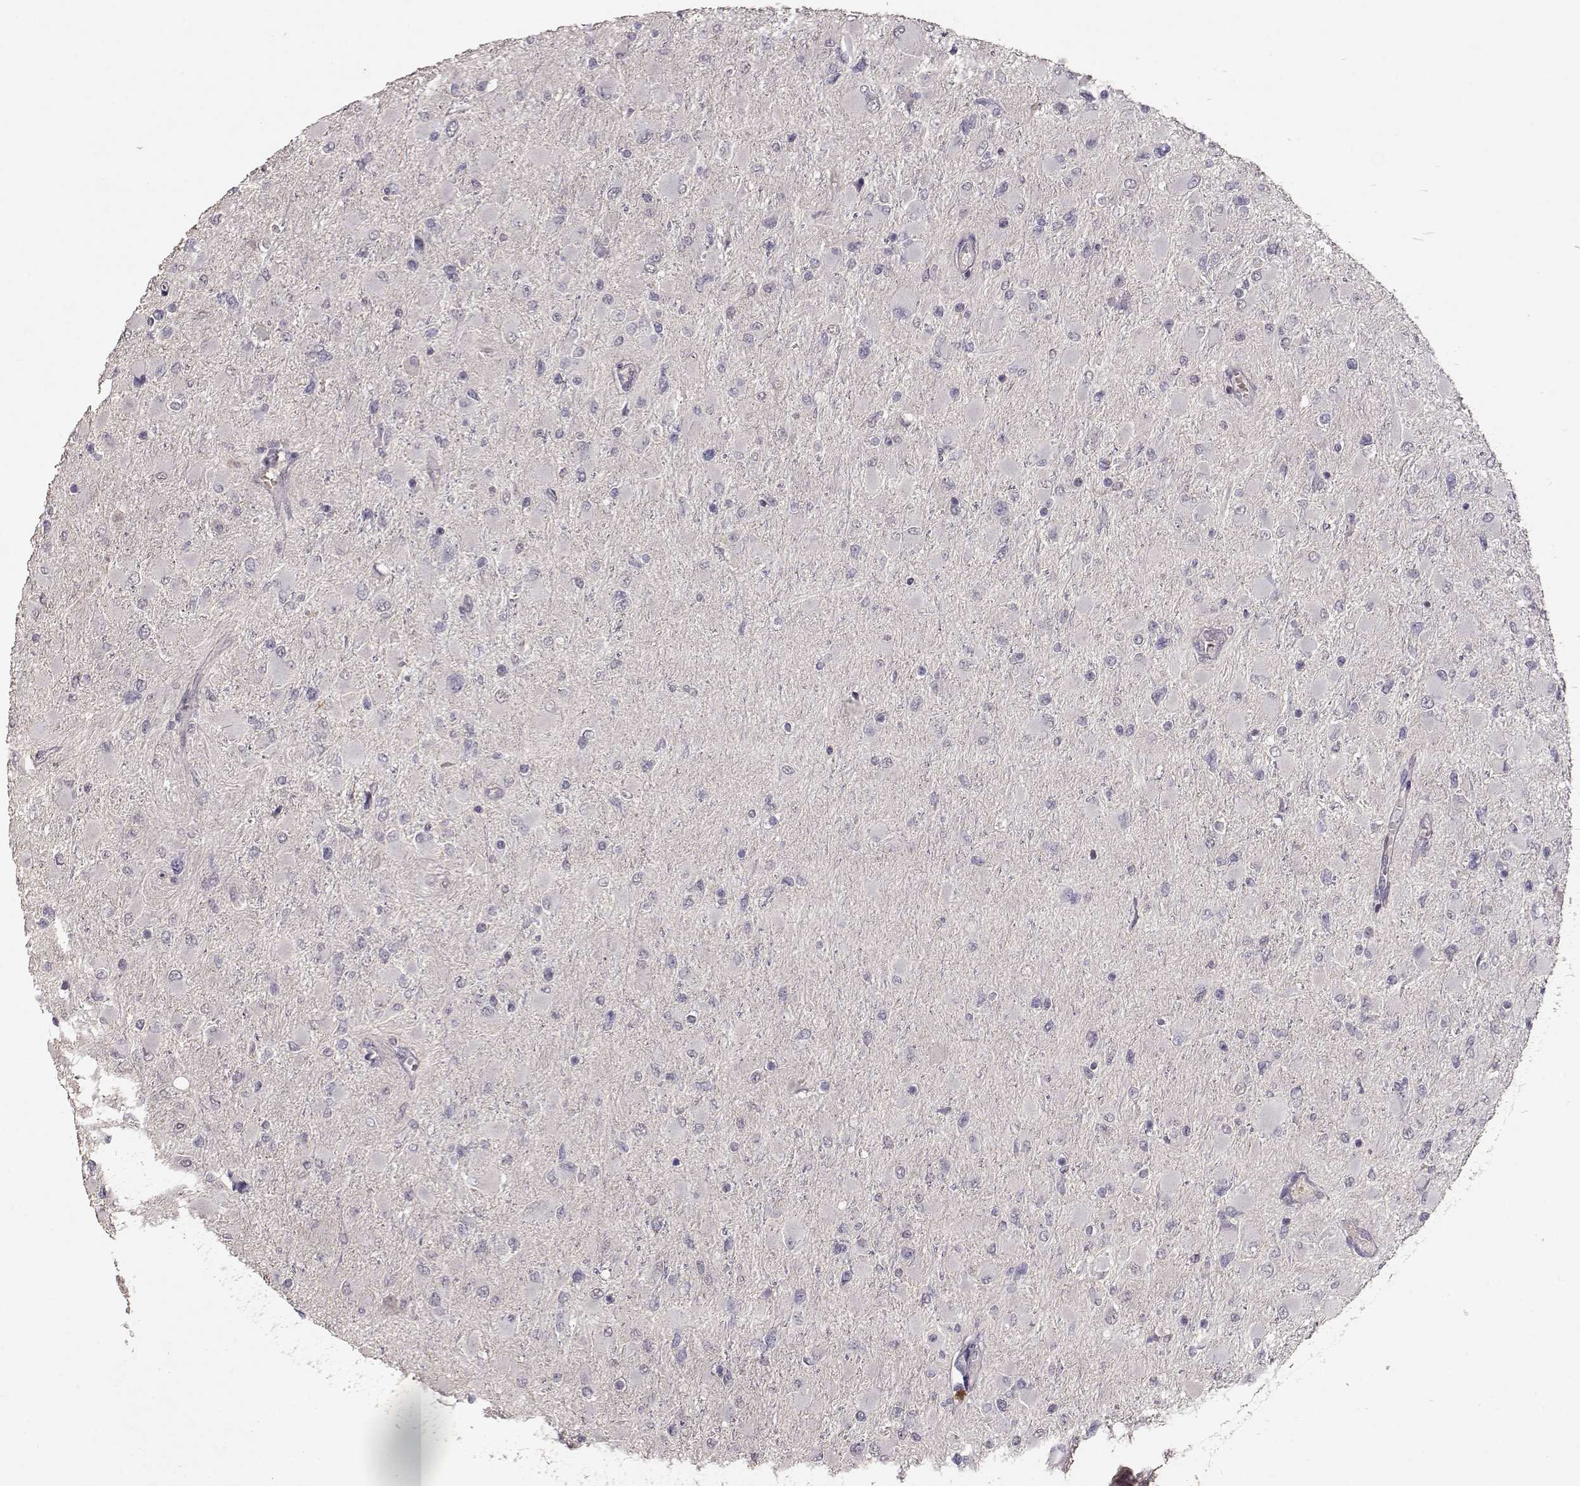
{"staining": {"intensity": "negative", "quantity": "none", "location": "none"}, "tissue": "glioma", "cell_type": "Tumor cells", "image_type": "cancer", "snomed": [{"axis": "morphology", "description": "Glioma, malignant, High grade"}, {"axis": "topography", "description": "Cerebral cortex"}], "caption": "This is a photomicrograph of IHC staining of malignant glioma (high-grade), which shows no expression in tumor cells.", "gene": "PMCH", "patient": {"sex": "female", "age": 36}}